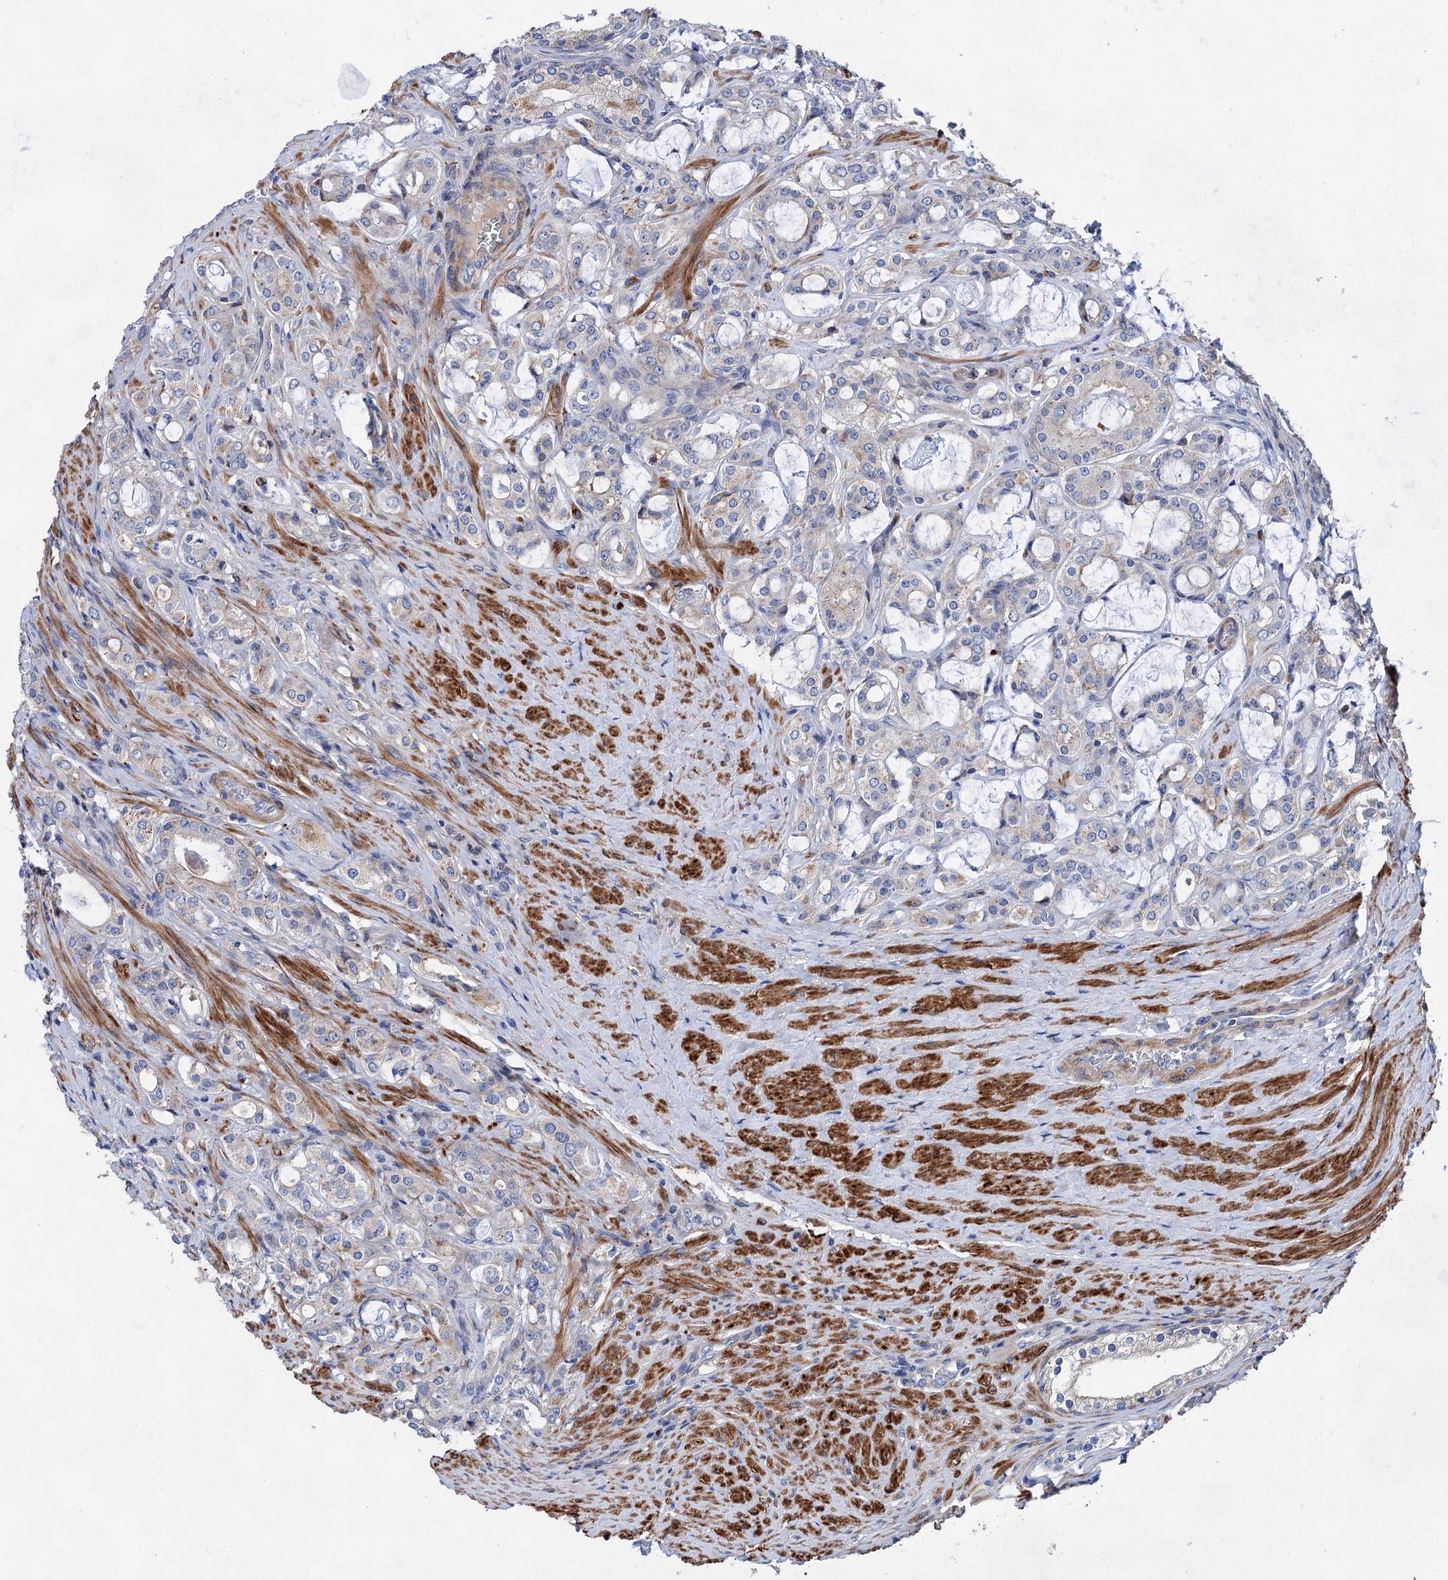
{"staining": {"intensity": "negative", "quantity": "none", "location": "none"}, "tissue": "prostate cancer", "cell_type": "Tumor cells", "image_type": "cancer", "snomed": [{"axis": "morphology", "description": "Adenocarcinoma, High grade"}, {"axis": "topography", "description": "Prostate"}], "caption": "High power microscopy histopathology image of an immunohistochemistry (IHC) histopathology image of high-grade adenocarcinoma (prostate), revealing no significant expression in tumor cells.", "gene": "GPR155", "patient": {"sex": "male", "age": 63}}